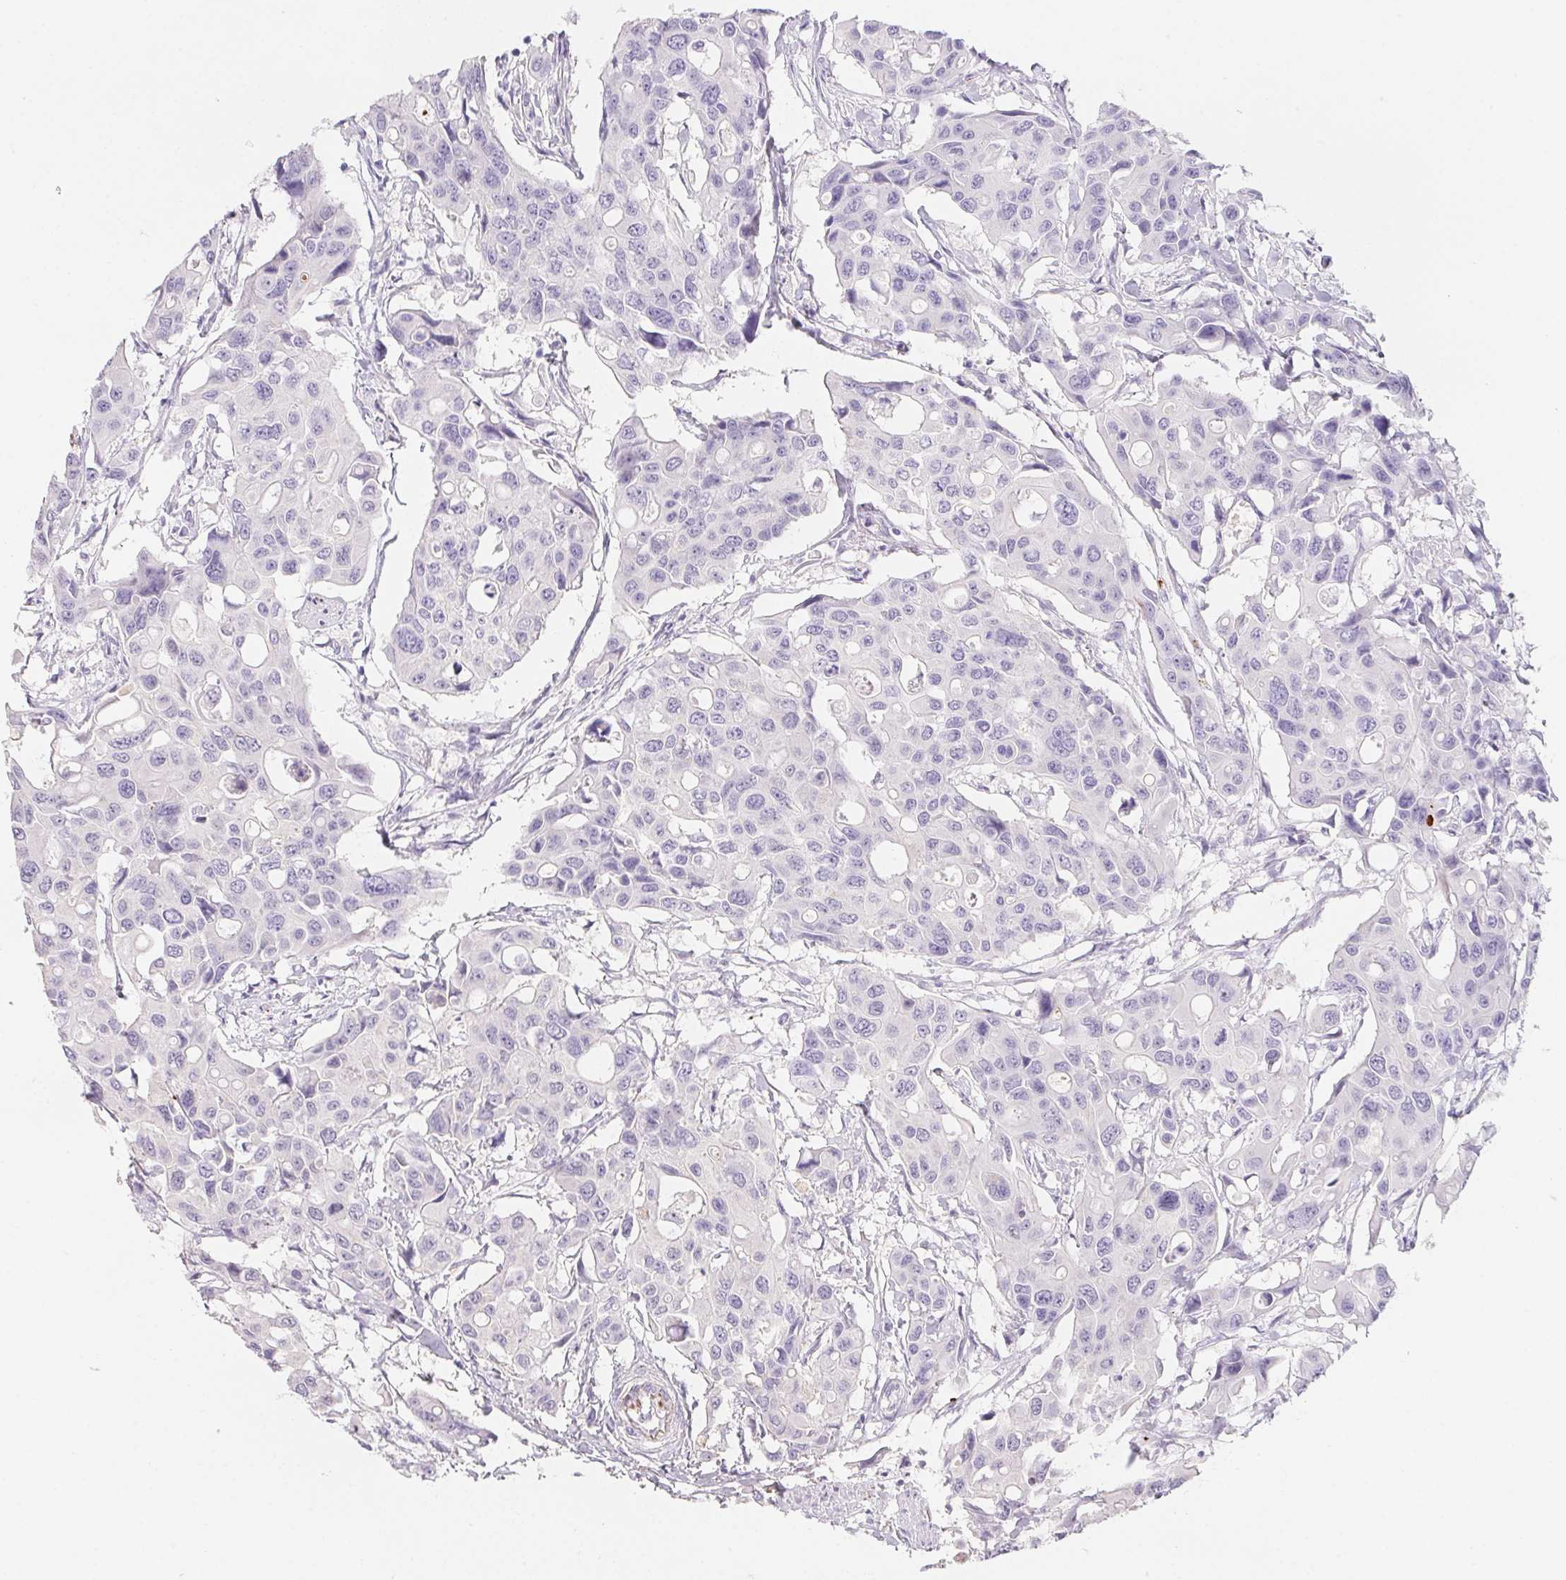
{"staining": {"intensity": "negative", "quantity": "none", "location": "none"}, "tissue": "colorectal cancer", "cell_type": "Tumor cells", "image_type": "cancer", "snomed": [{"axis": "morphology", "description": "Adenocarcinoma, NOS"}, {"axis": "topography", "description": "Colon"}], "caption": "DAB immunohistochemical staining of colorectal cancer displays no significant positivity in tumor cells.", "gene": "MYL4", "patient": {"sex": "male", "age": 77}}